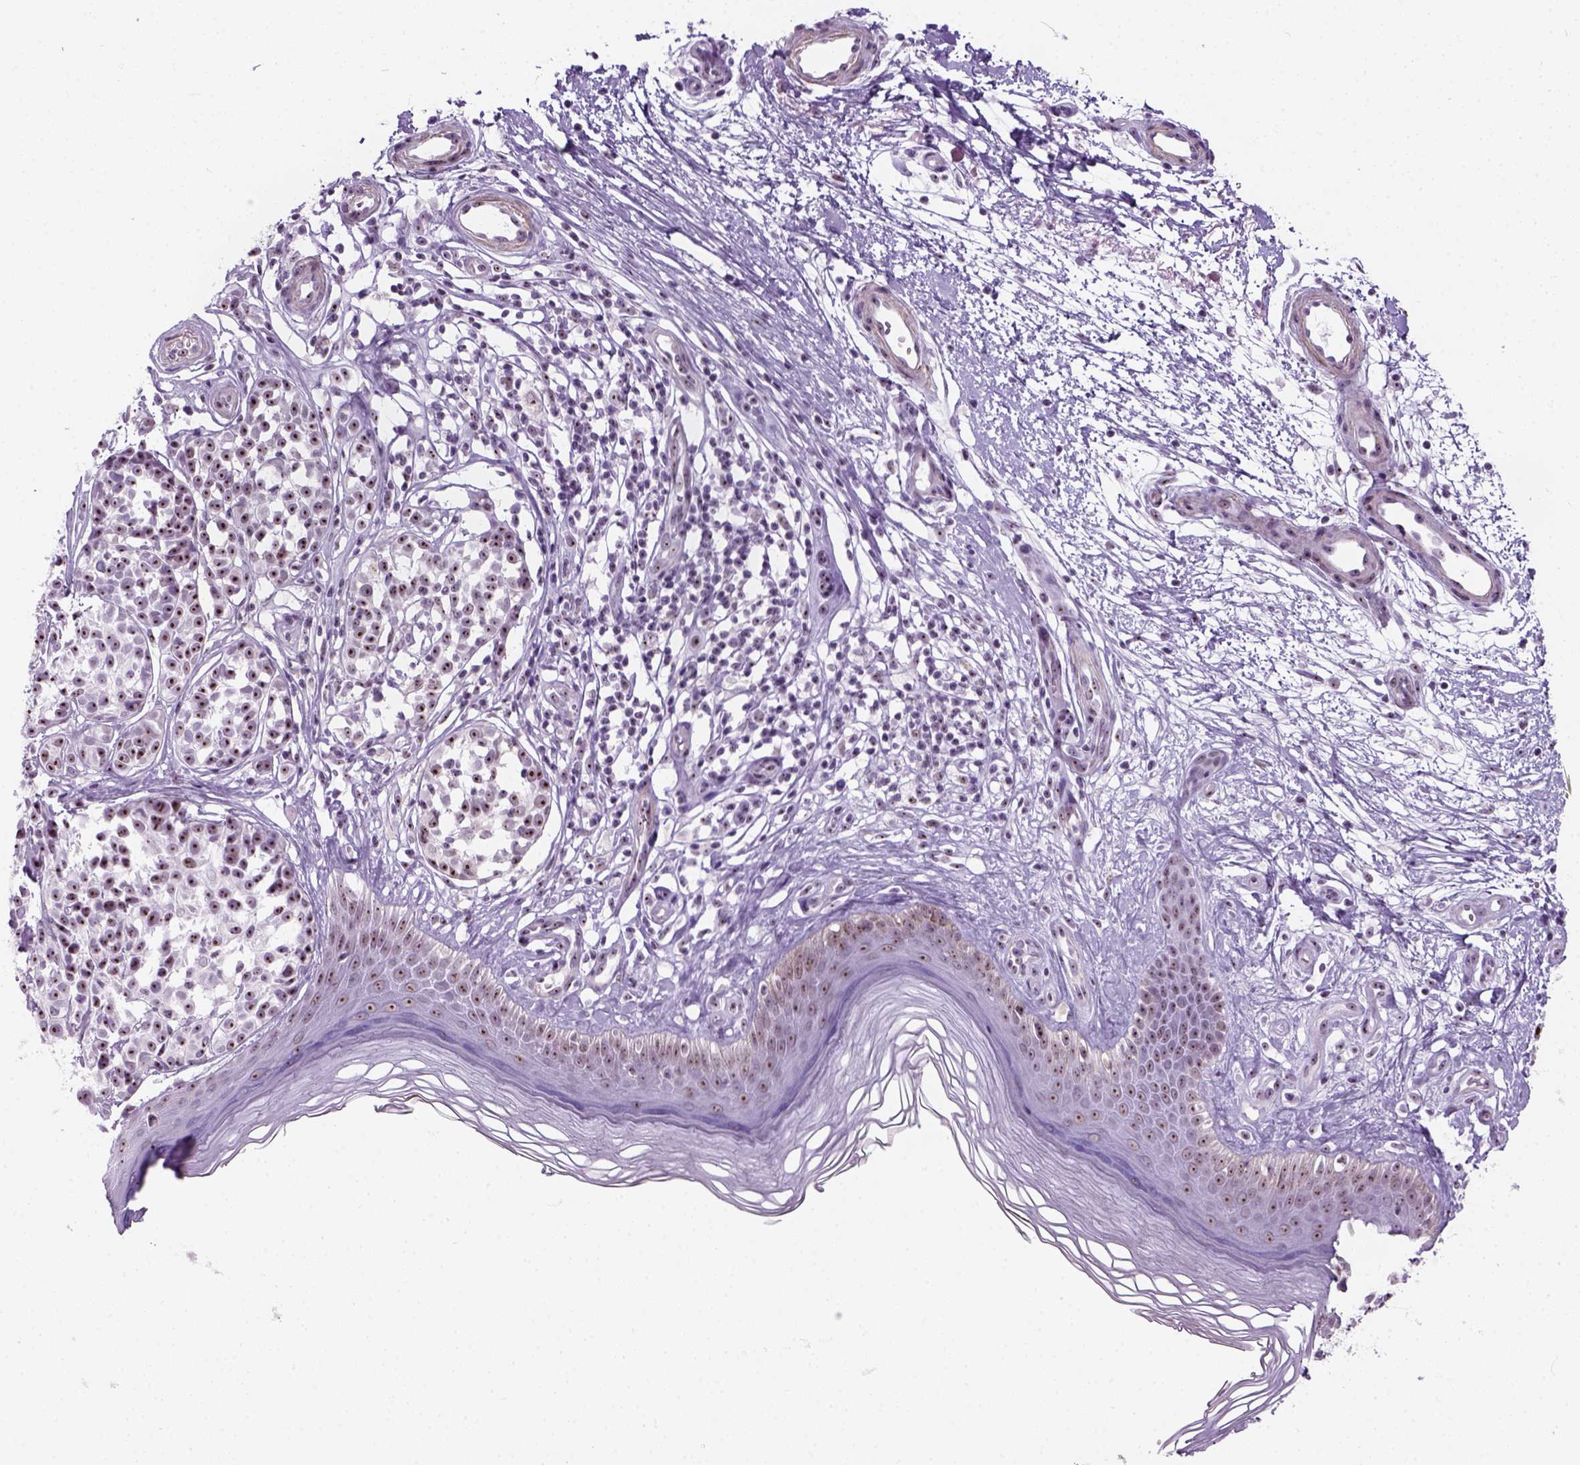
{"staining": {"intensity": "strong", "quantity": ">75%", "location": "nuclear"}, "tissue": "melanoma", "cell_type": "Tumor cells", "image_type": "cancer", "snomed": [{"axis": "morphology", "description": "Malignant melanoma, NOS"}, {"axis": "topography", "description": "Skin"}], "caption": "Strong nuclear expression is appreciated in about >75% of tumor cells in melanoma.", "gene": "ZNF865", "patient": {"sex": "female", "age": 90}}